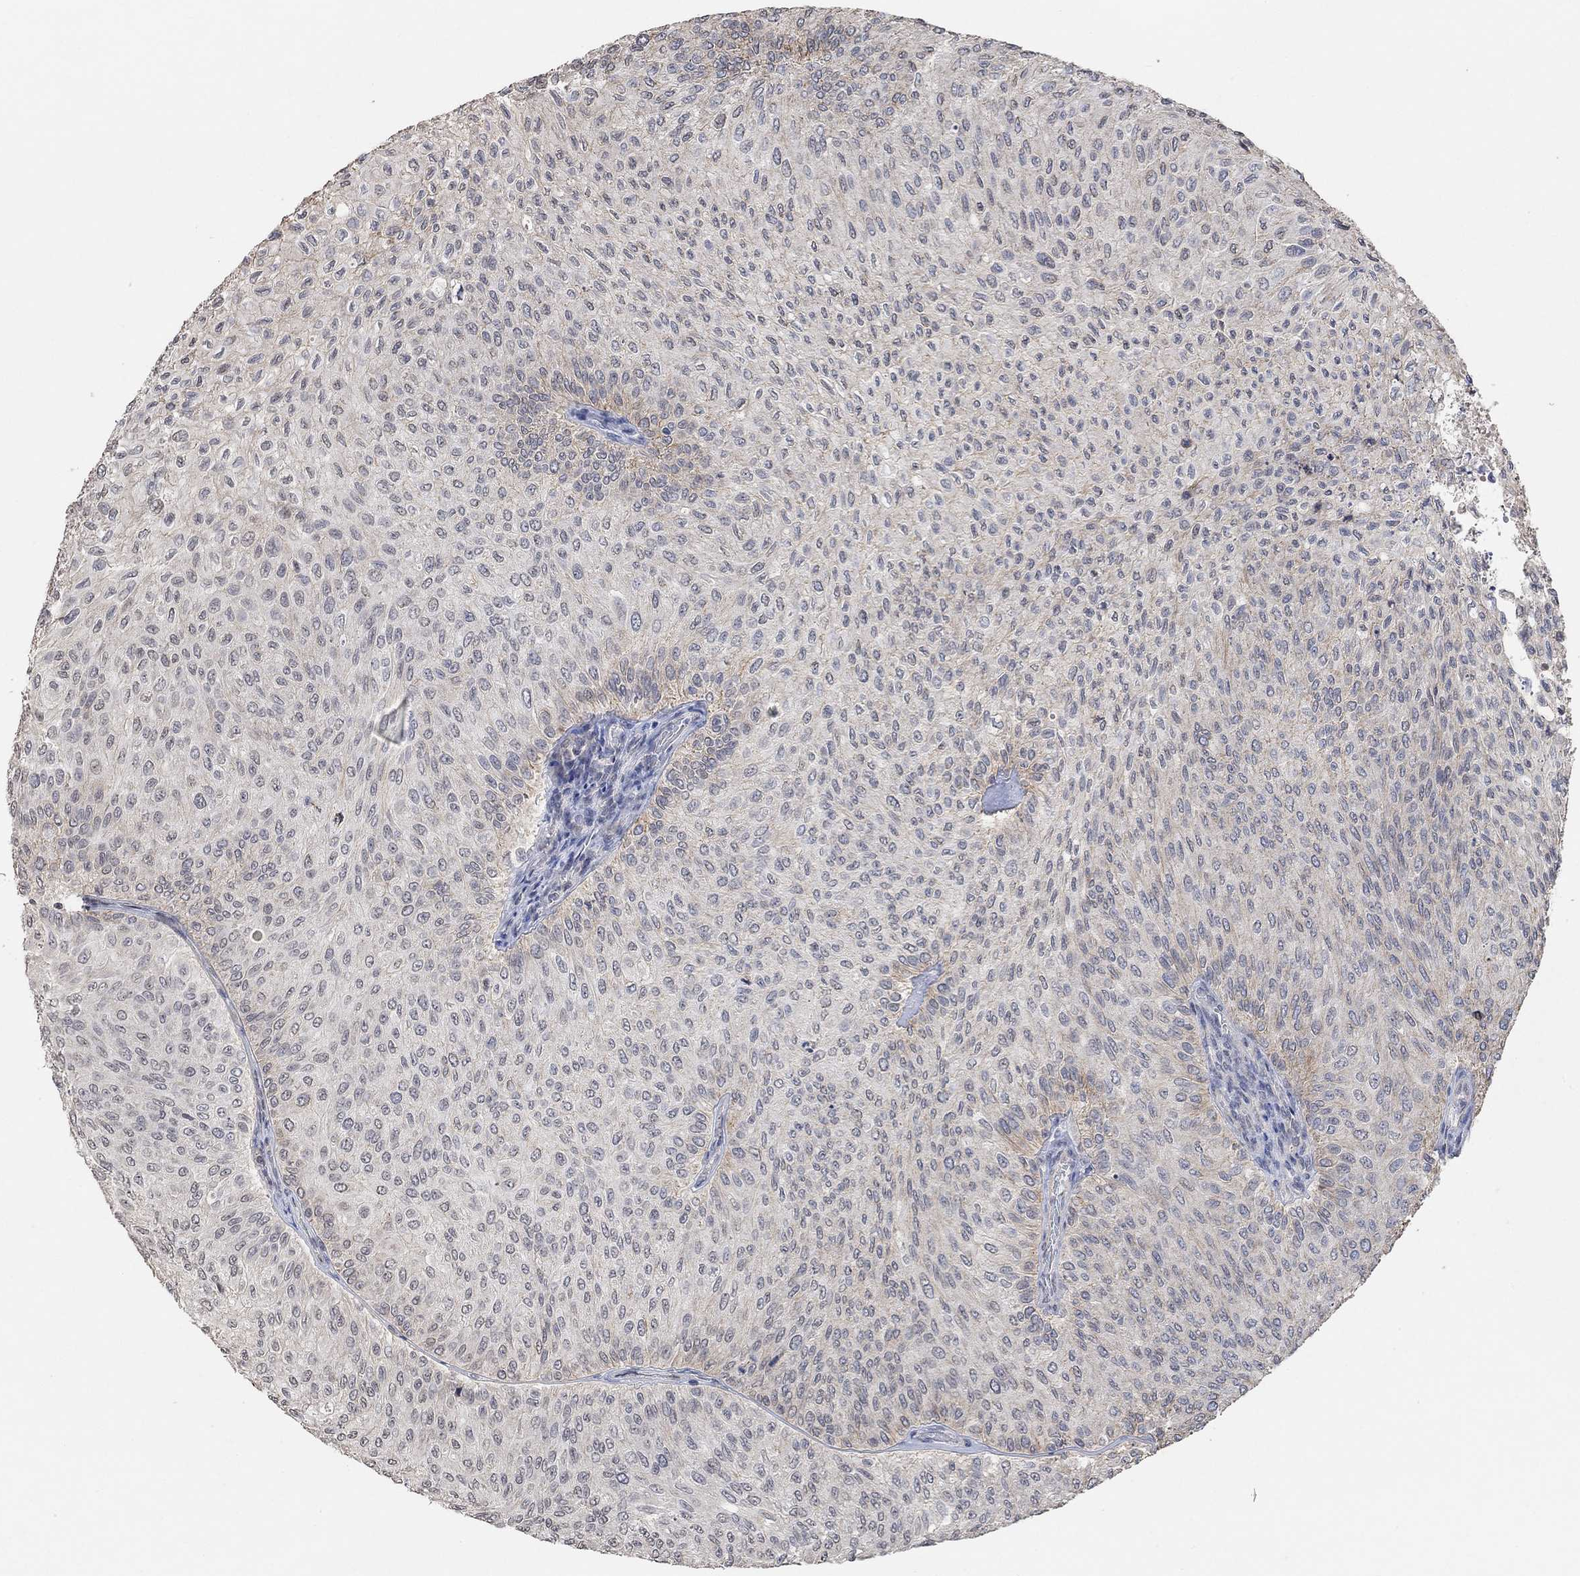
{"staining": {"intensity": "weak", "quantity": "<25%", "location": "cytoplasmic/membranous"}, "tissue": "urothelial cancer", "cell_type": "Tumor cells", "image_type": "cancer", "snomed": [{"axis": "morphology", "description": "Urothelial carcinoma, Low grade"}, {"axis": "topography", "description": "Urinary bladder"}], "caption": "There is no significant expression in tumor cells of urothelial cancer.", "gene": "UNC5B", "patient": {"sex": "male", "age": 78}}